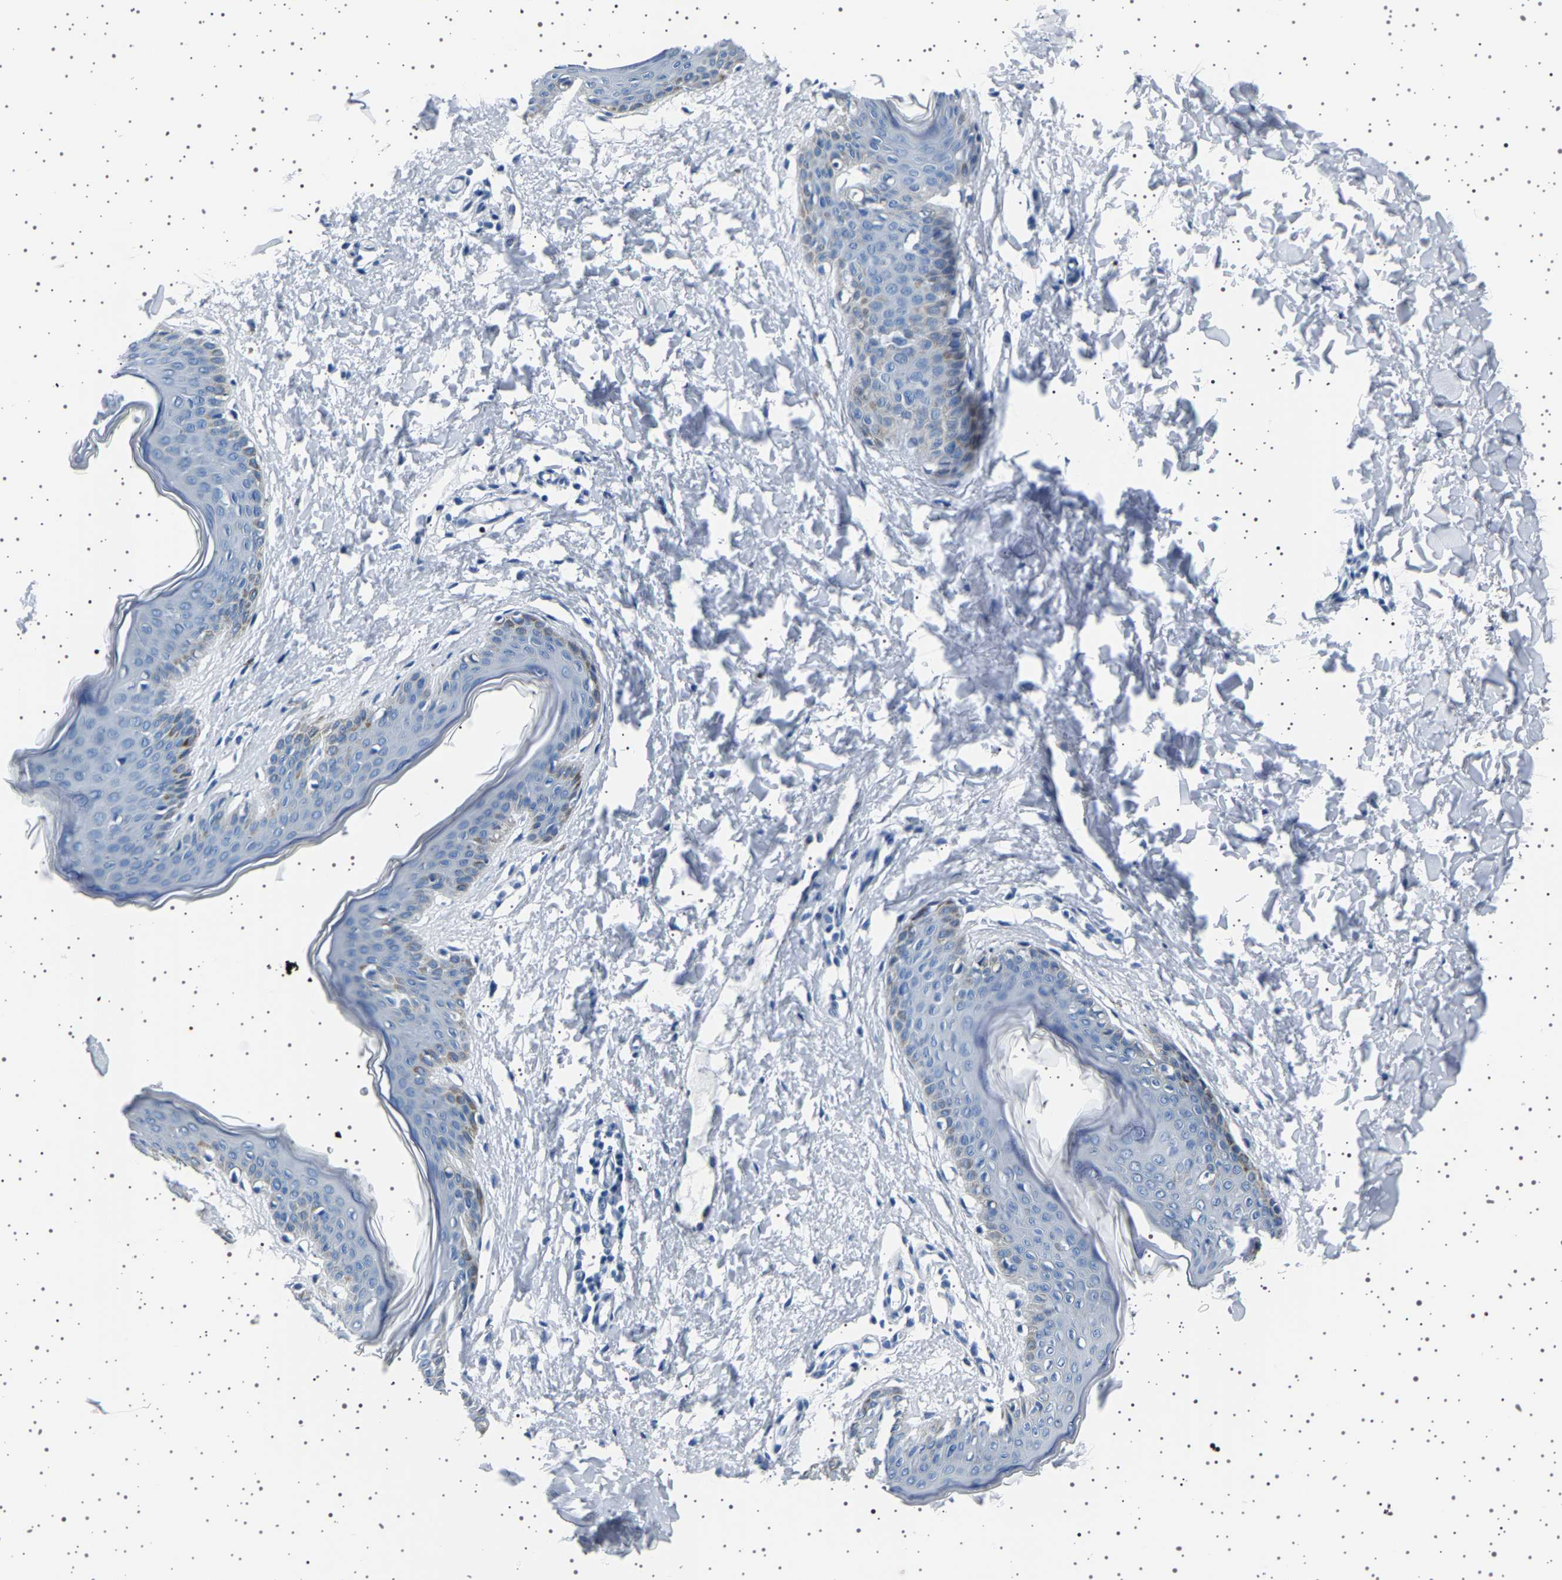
{"staining": {"intensity": "negative", "quantity": "none", "location": "none"}, "tissue": "skin", "cell_type": "Fibroblasts", "image_type": "normal", "snomed": [{"axis": "morphology", "description": "Normal tissue, NOS"}, {"axis": "topography", "description": "Skin"}], "caption": "Immunohistochemistry (IHC) photomicrograph of benign human skin stained for a protein (brown), which shows no positivity in fibroblasts. (DAB immunohistochemistry (IHC), high magnification).", "gene": "TFF3", "patient": {"sex": "female", "age": 17}}